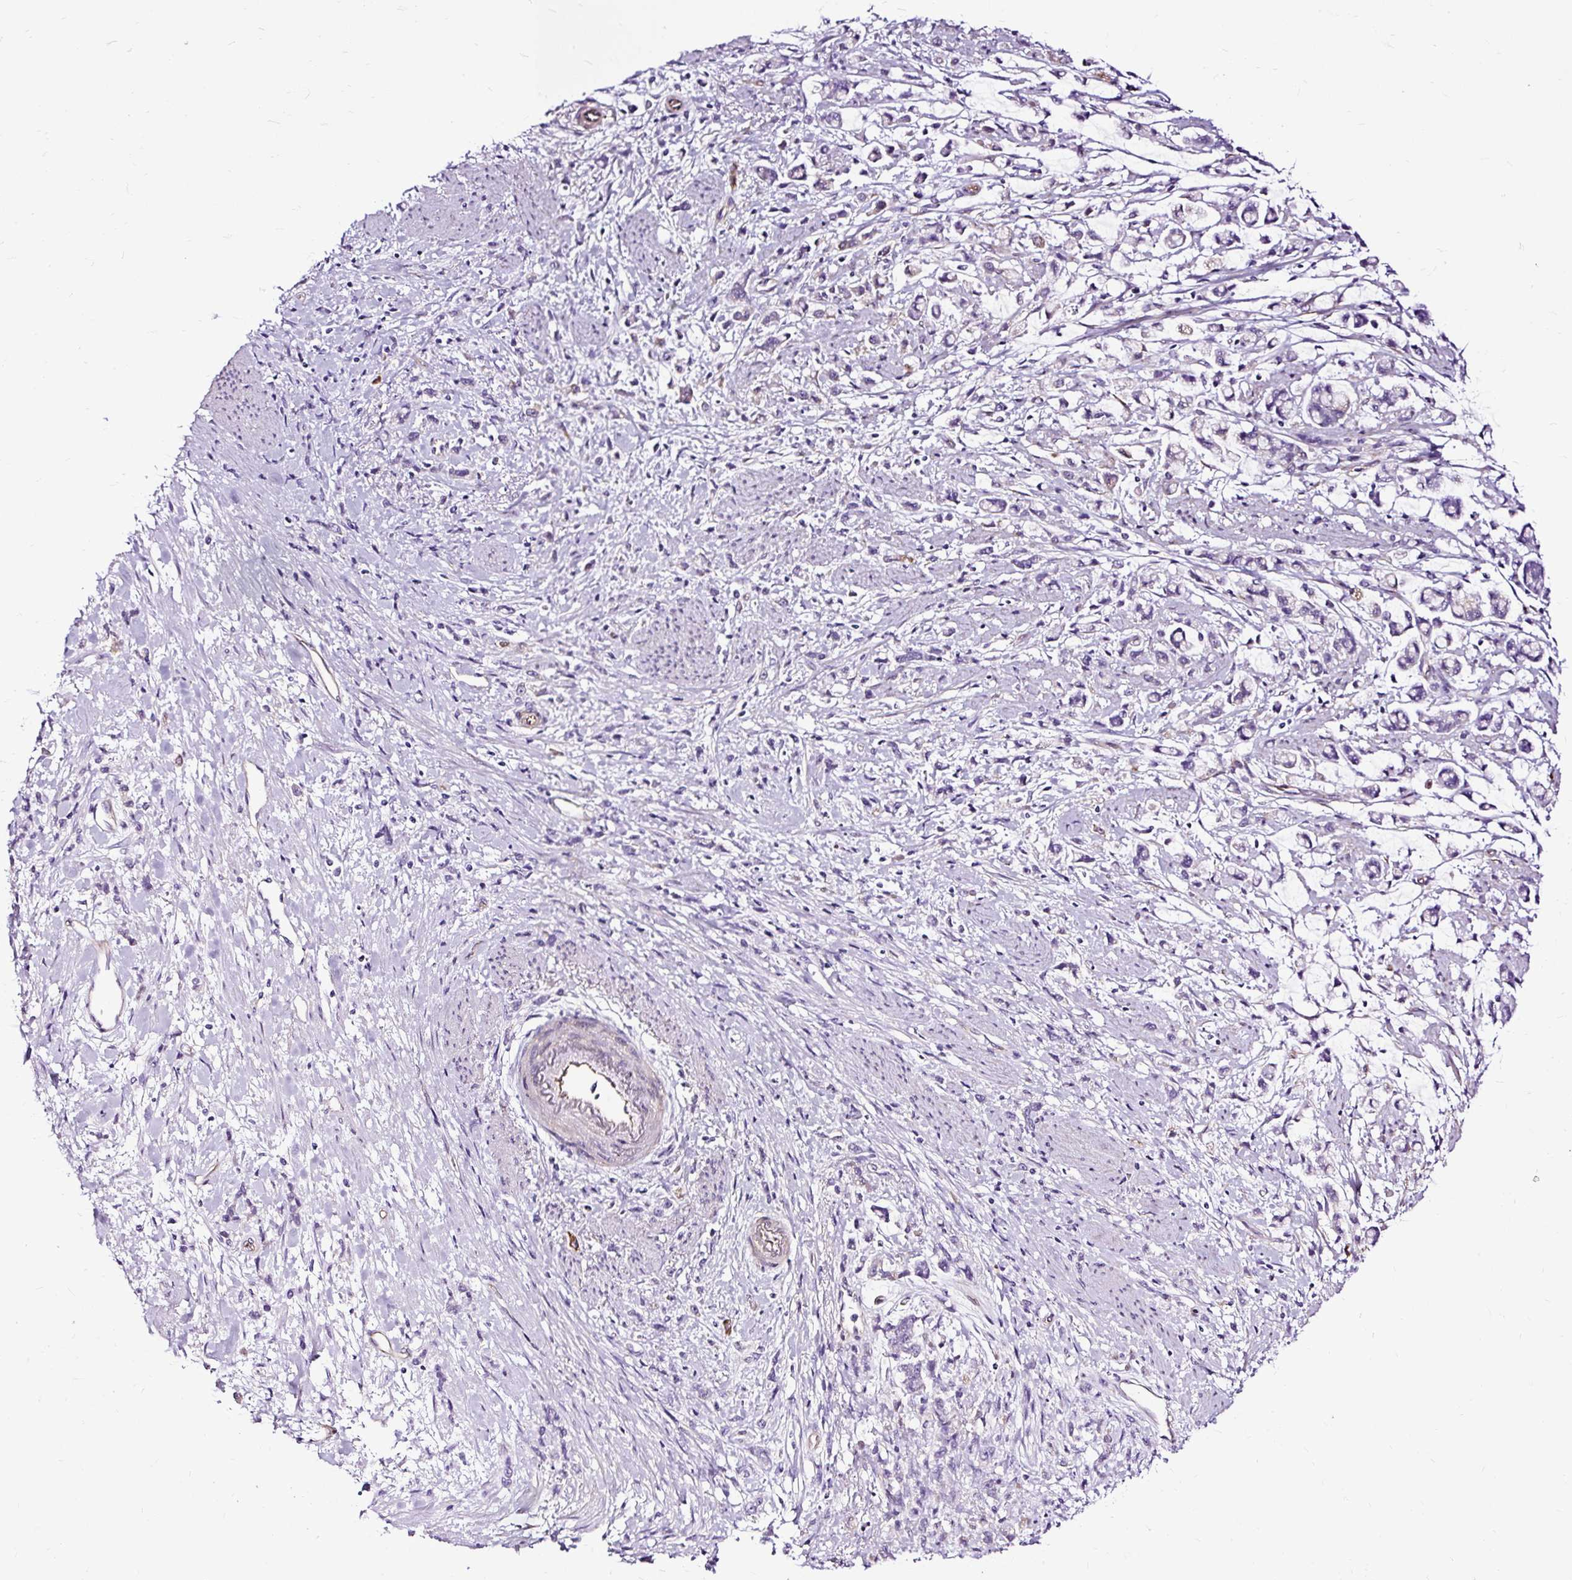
{"staining": {"intensity": "moderate", "quantity": "<25%", "location": "cytoplasmic/membranous"}, "tissue": "stomach cancer", "cell_type": "Tumor cells", "image_type": "cancer", "snomed": [{"axis": "morphology", "description": "Adenocarcinoma, NOS"}, {"axis": "topography", "description": "Stomach"}], "caption": "Brown immunohistochemical staining in stomach adenocarcinoma reveals moderate cytoplasmic/membranous positivity in approximately <25% of tumor cells. (DAB = brown stain, brightfield microscopy at high magnification).", "gene": "SLC7A8", "patient": {"sex": "female", "age": 60}}